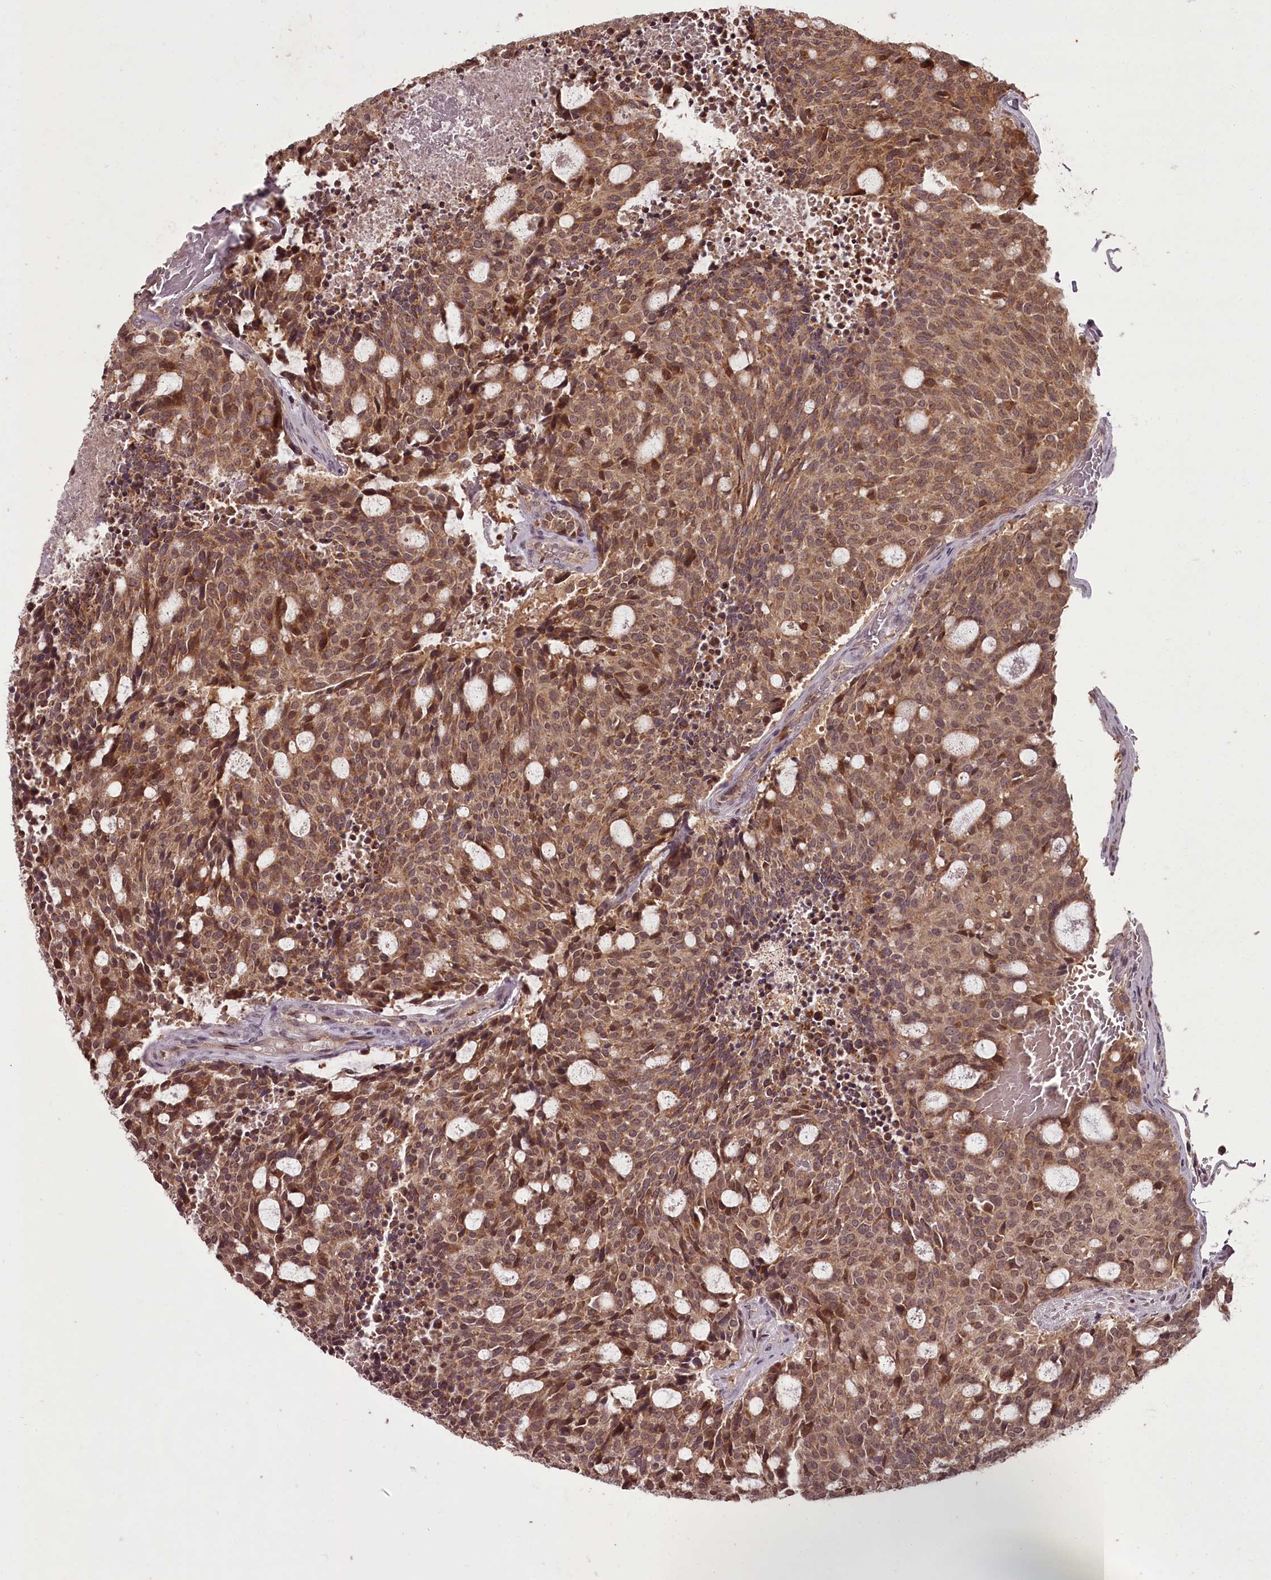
{"staining": {"intensity": "moderate", "quantity": ">75%", "location": "cytoplasmic/membranous,nuclear"}, "tissue": "carcinoid", "cell_type": "Tumor cells", "image_type": "cancer", "snomed": [{"axis": "morphology", "description": "Carcinoid, malignant, NOS"}, {"axis": "topography", "description": "Pancreas"}], "caption": "A brown stain labels moderate cytoplasmic/membranous and nuclear positivity of a protein in human carcinoid tumor cells.", "gene": "PCBP2", "patient": {"sex": "female", "age": 54}}